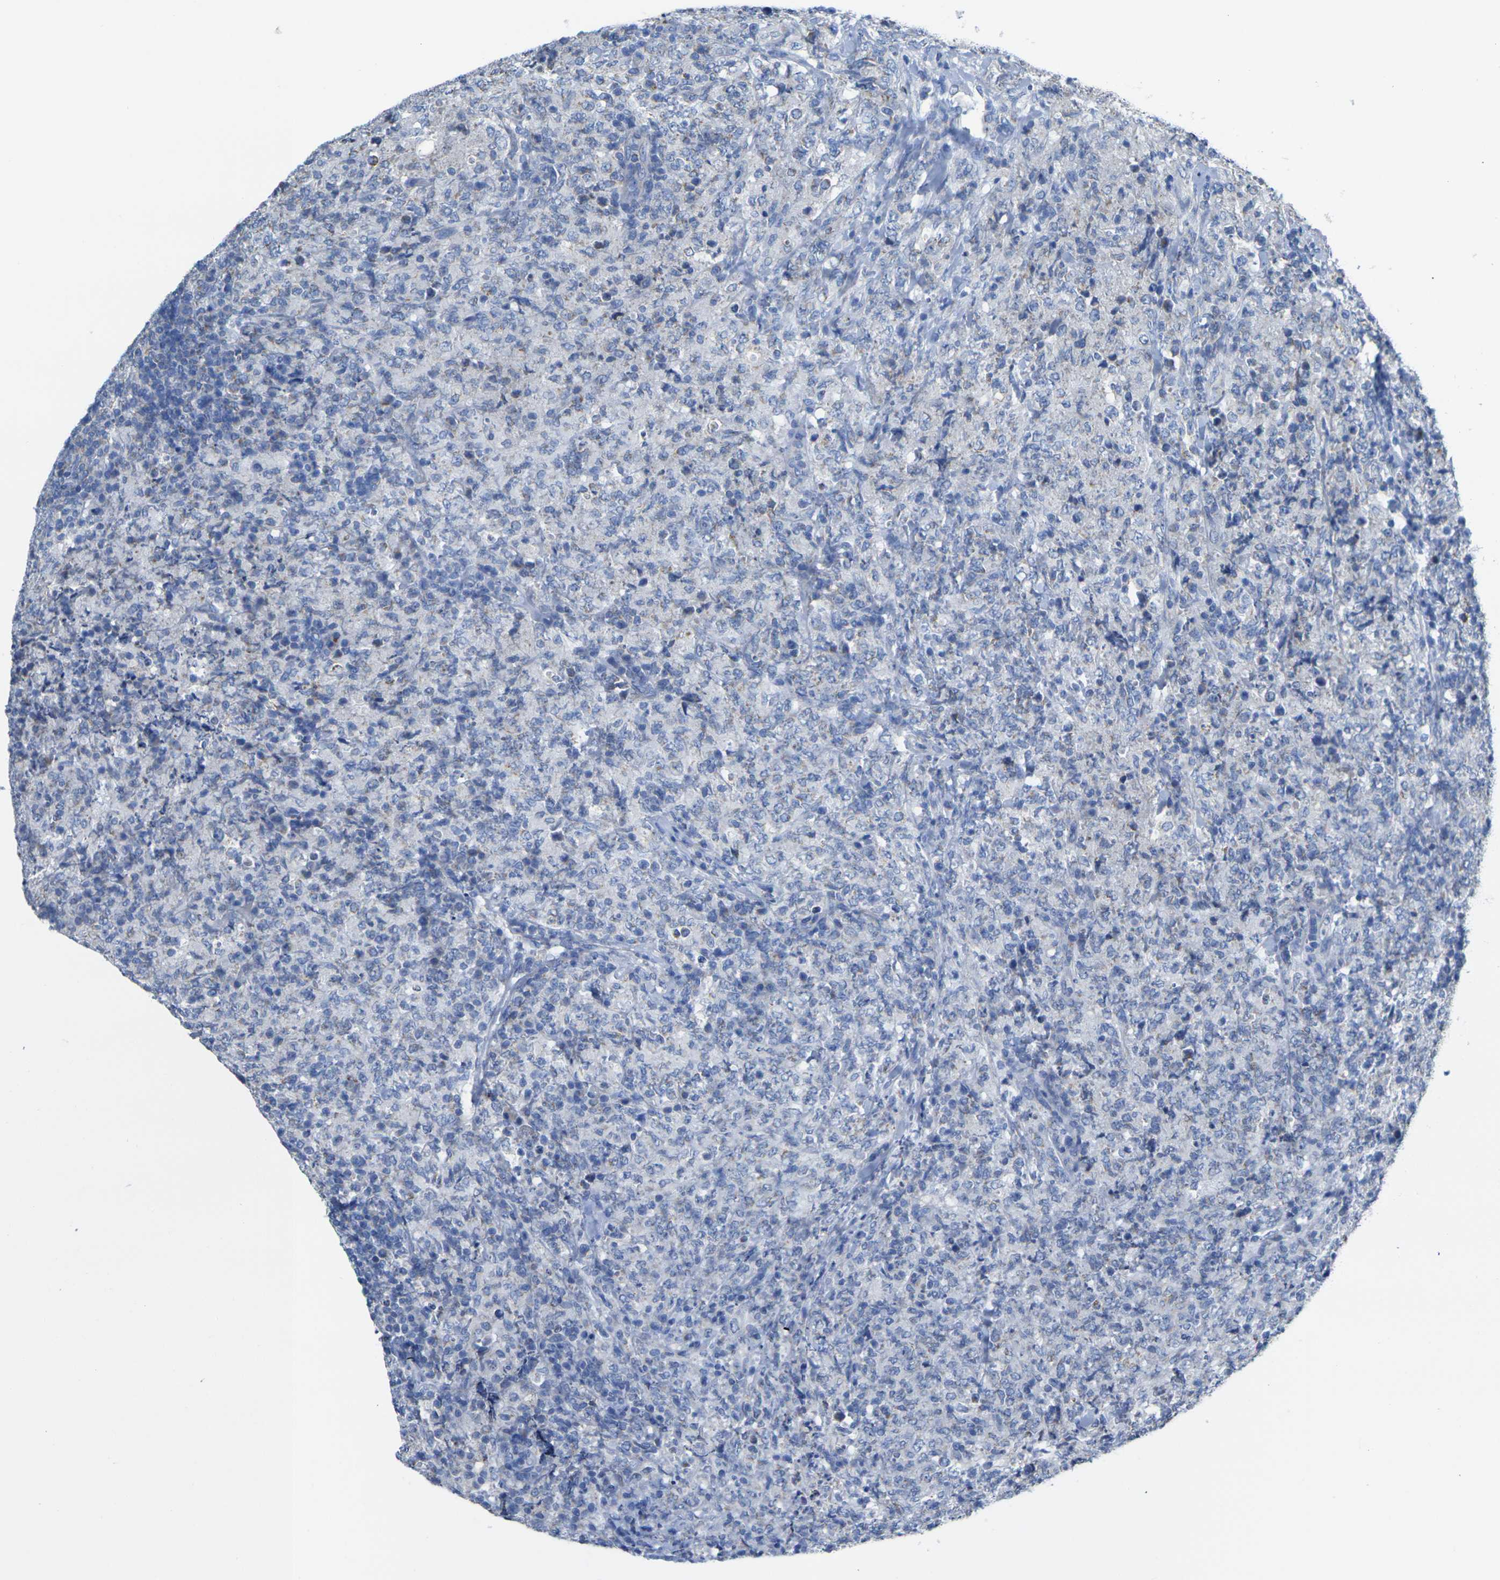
{"staining": {"intensity": "negative", "quantity": "none", "location": "none"}, "tissue": "lymphoma", "cell_type": "Tumor cells", "image_type": "cancer", "snomed": [{"axis": "morphology", "description": "Malignant lymphoma, non-Hodgkin's type, High grade"}, {"axis": "topography", "description": "Tonsil"}], "caption": "Immunohistochemistry histopathology image of neoplastic tissue: lymphoma stained with DAB (3,3'-diaminobenzidine) shows no significant protein positivity in tumor cells.", "gene": "TMEM204", "patient": {"sex": "female", "age": 36}}